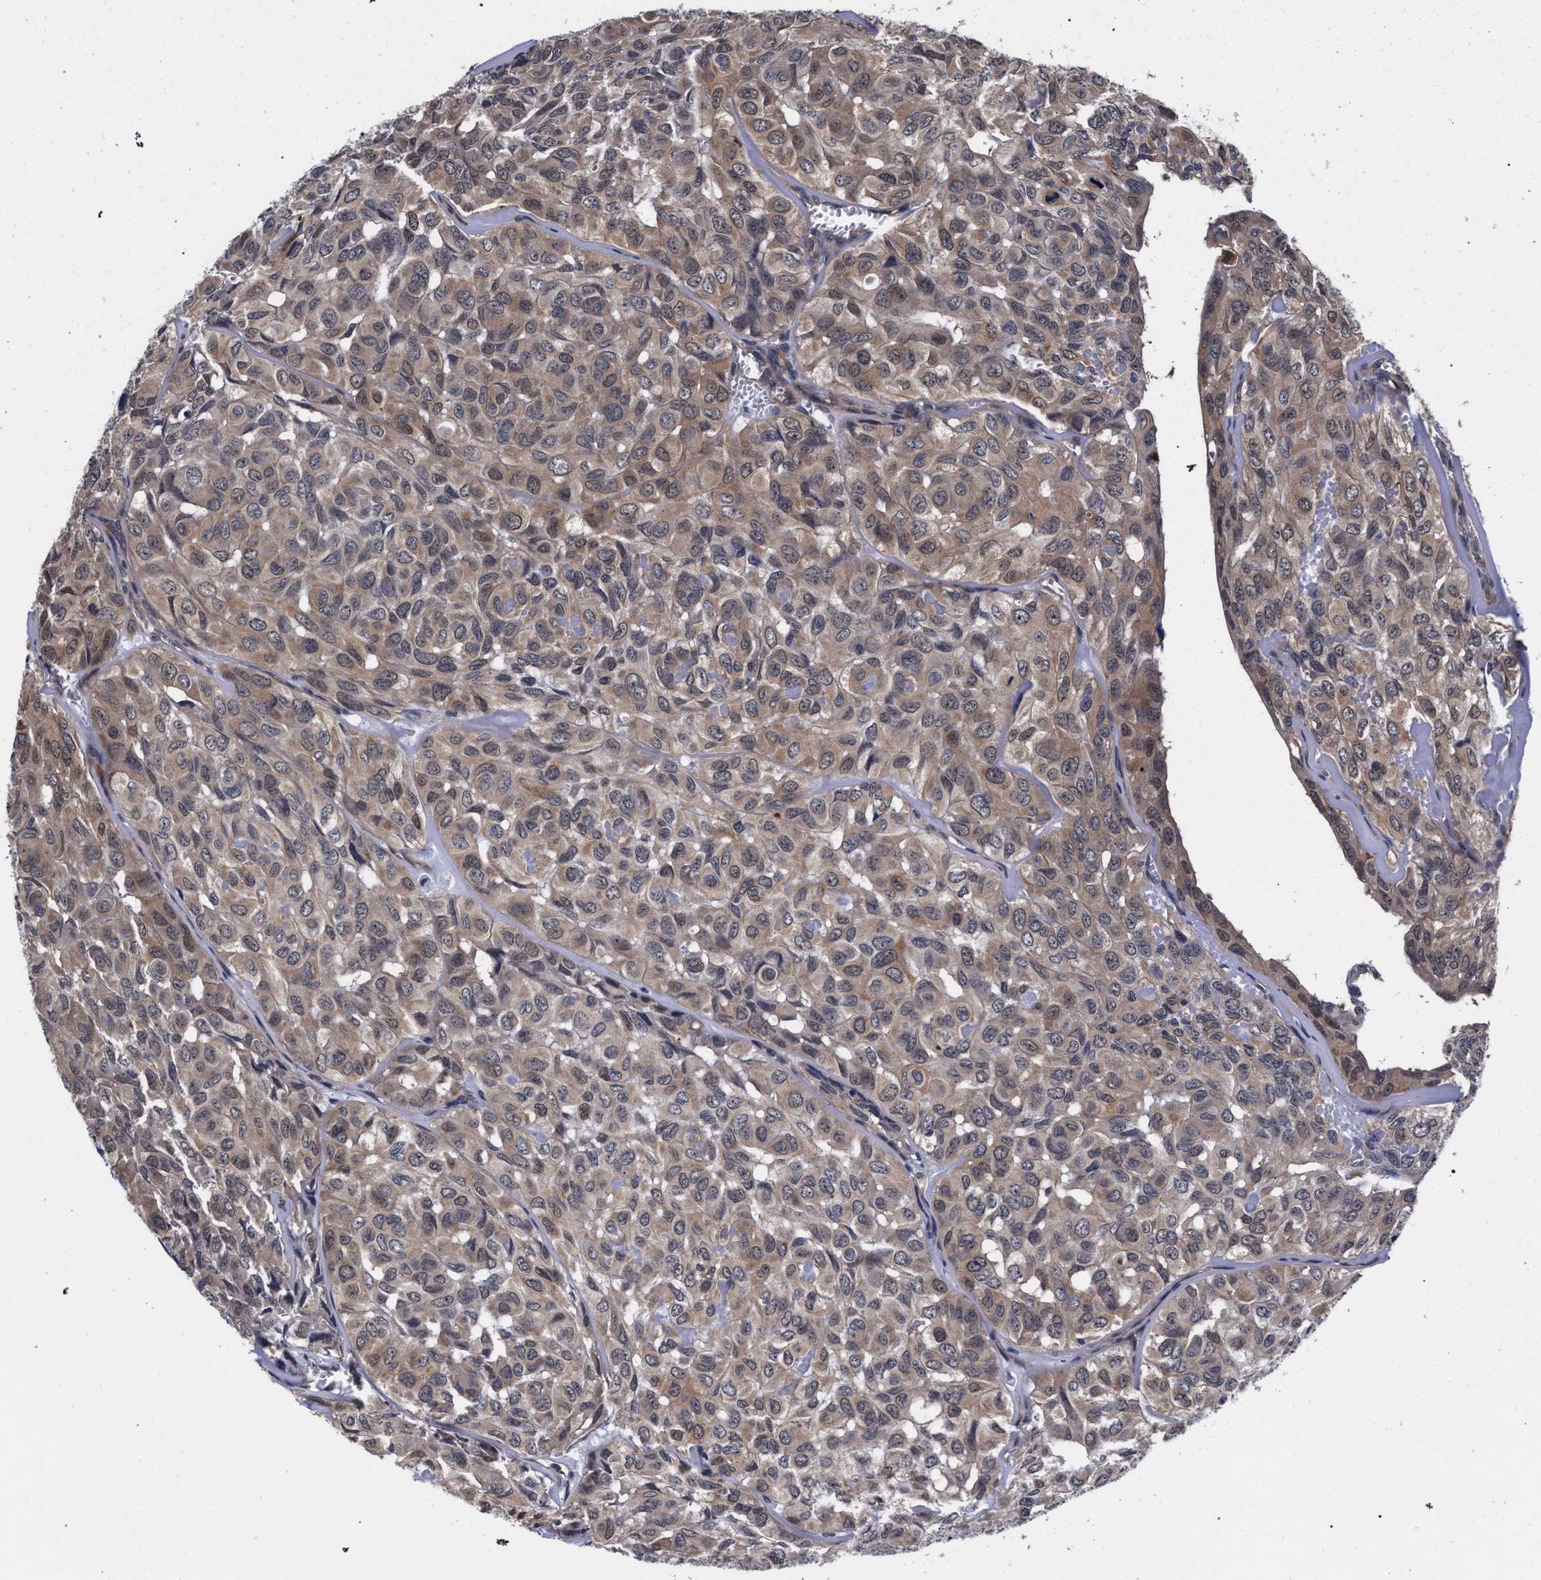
{"staining": {"intensity": "weak", "quantity": ">75%", "location": "cytoplasmic/membranous"}, "tissue": "head and neck cancer", "cell_type": "Tumor cells", "image_type": "cancer", "snomed": [{"axis": "morphology", "description": "Adenocarcinoma, NOS"}, {"axis": "topography", "description": "Salivary gland, NOS"}, {"axis": "topography", "description": "Head-Neck"}], "caption": "IHC image of neoplastic tissue: head and neck cancer stained using immunohistochemistry (IHC) shows low levels of weak protein expression localized specifically in the cytoplasmic/membranous of tumor cells, appearing as a cytoplasmic/membranous brown color.", "gene": "RBM33", "patient": {"sex": "female", "age": 76}}